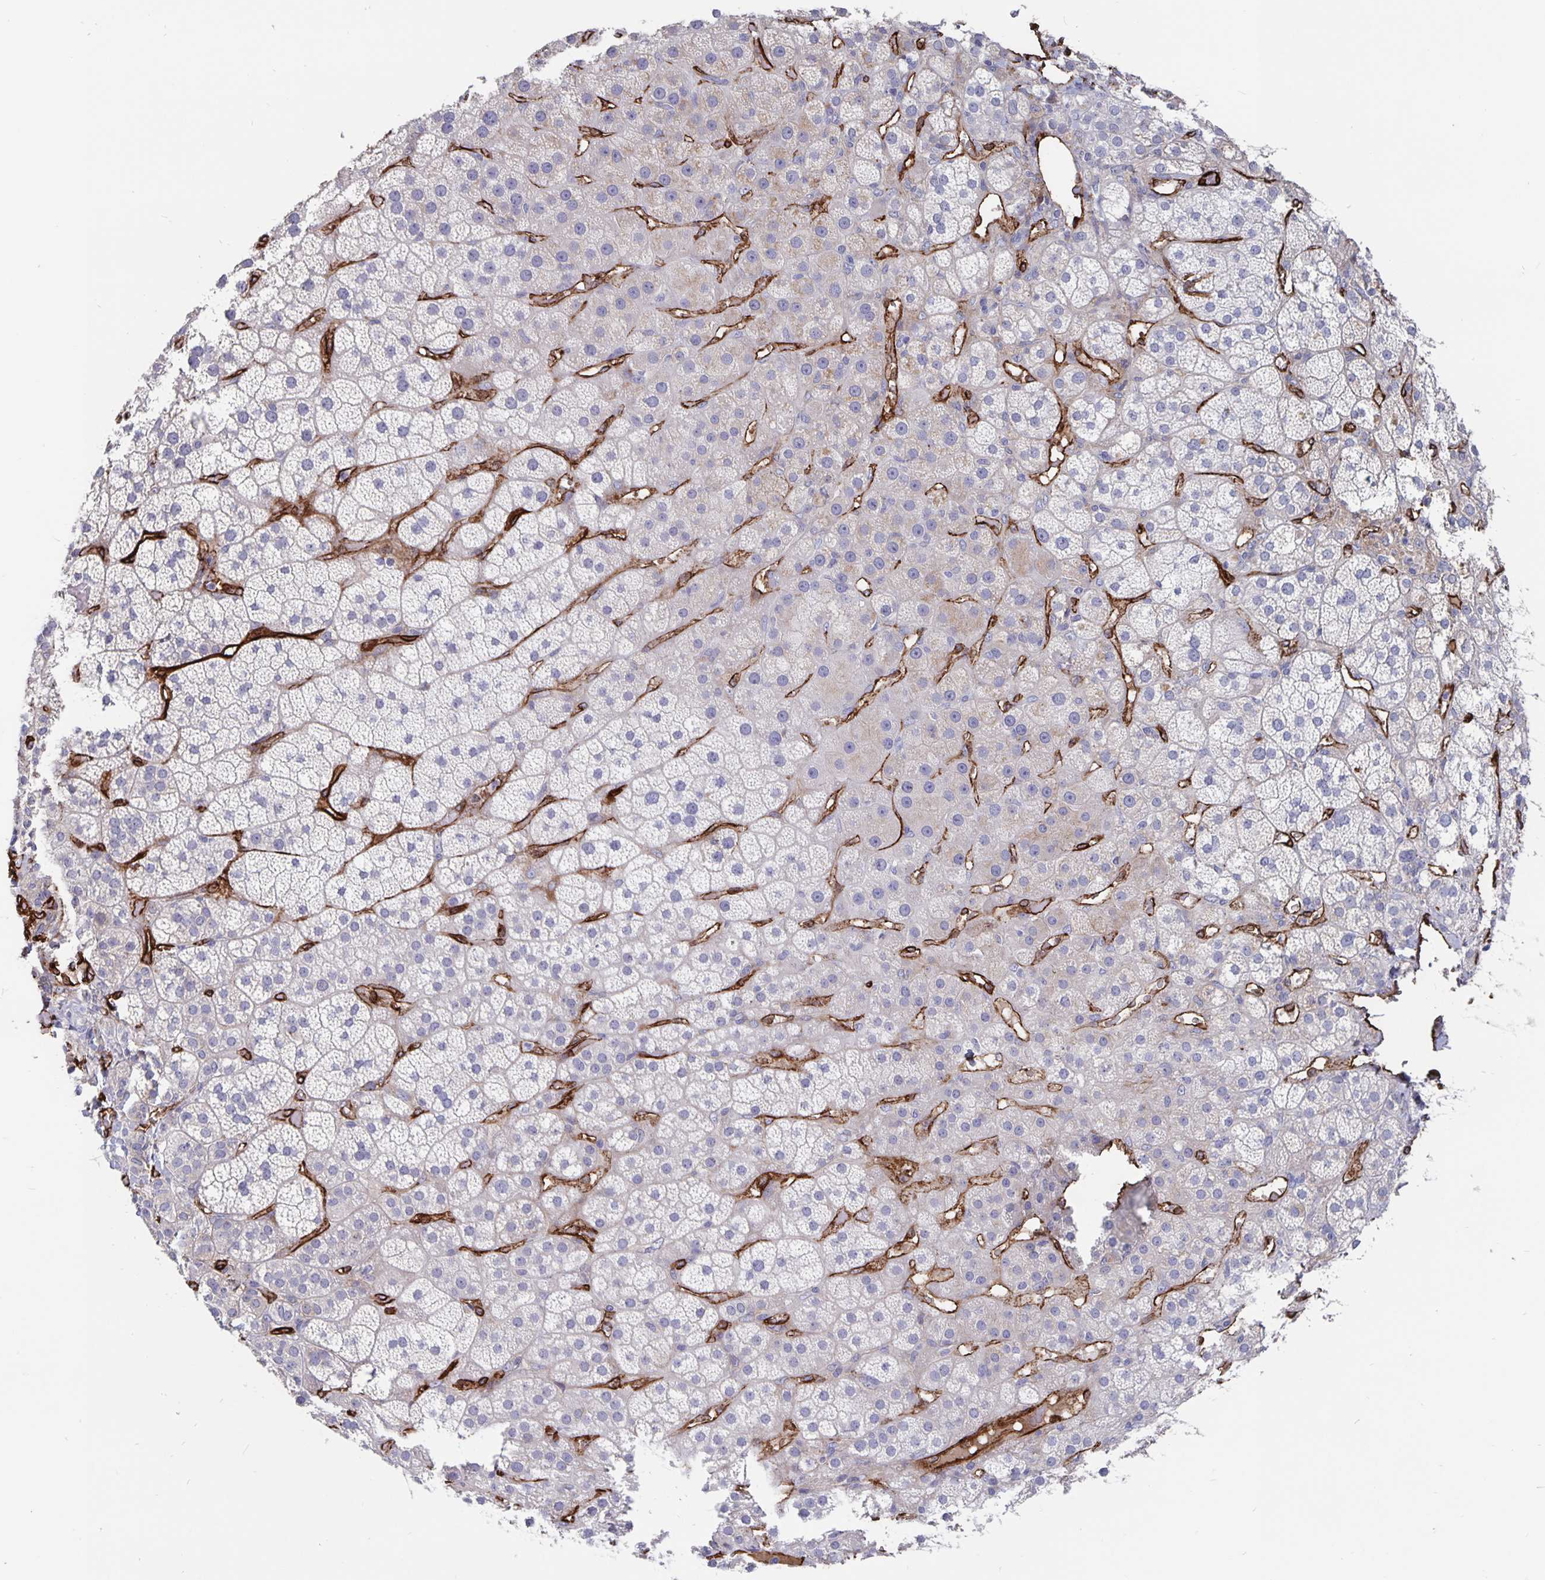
{"staining": {"intensity": "negative", "quantity": "none", "location": "none"}, "tissue": "adrenal gland", "cell_type": "Glandular cells", "image_type": "normal", "snomed": [{"axis": "morphology", "description": "Normal tissue, NOS"}, {"axis": "topography", "description": "Adrenal gland"}], "caption": "High magnification brightfield microscopy of unremarkable adrenal gland stained with DAB (3,3'-diaminobenzidine) (brown) and counterstained with hematoxylin (blue): glandular cells show no significant expression. Brightfield microscopy of IHC stained with DAB (brown) and hematoxylin (blue), captured at high magnification.", "gene": "DCHS2", "patient": {"sex": "male", "age": 57}}